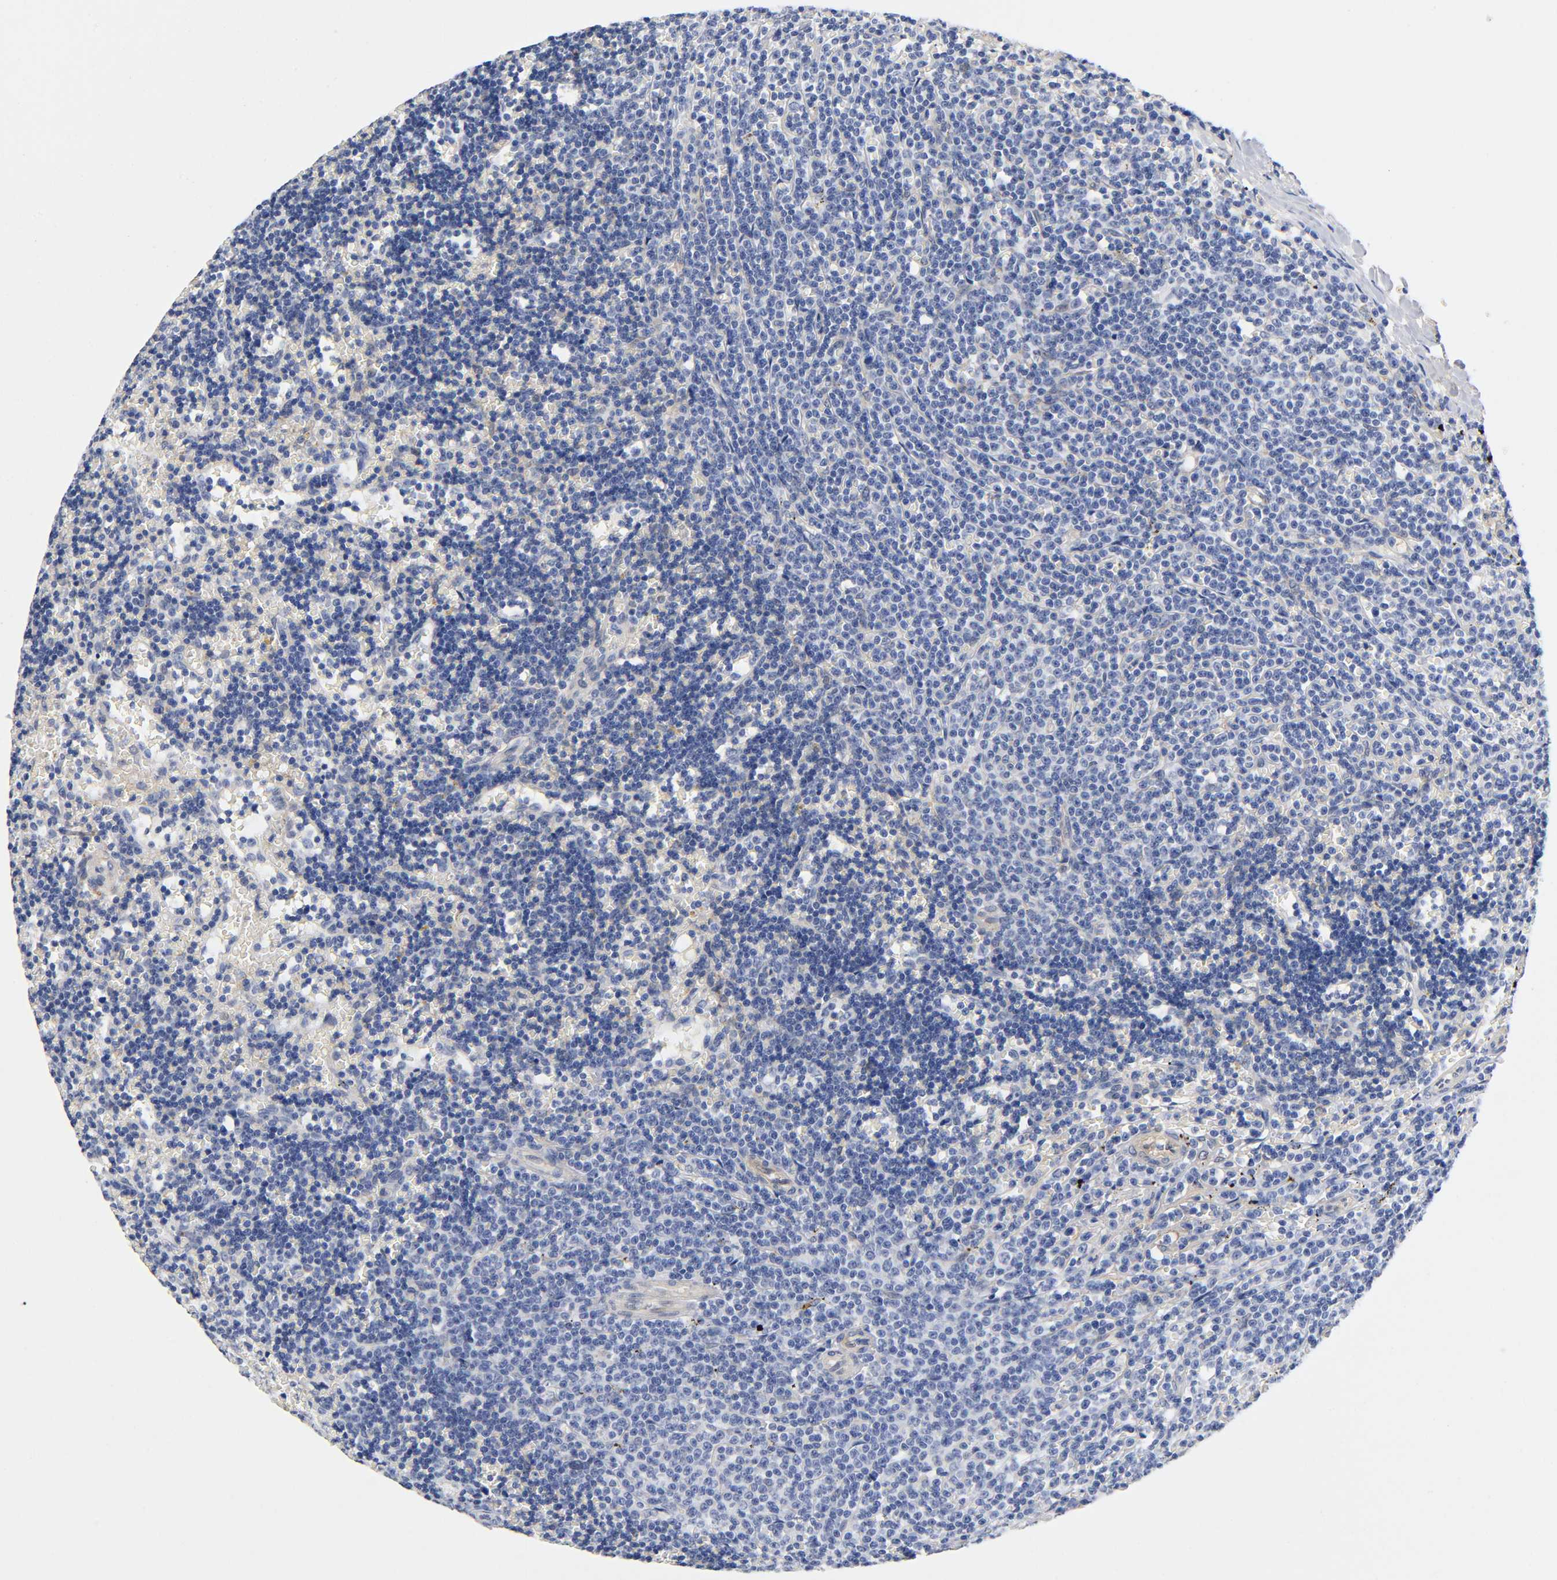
{"staining": {"intensity": "weak", "quantity": "<25%", "location": "cytoplasmic/membranous"}, "tissue": "lymphoma", "cell_type": "Tumor cells", "image_type": "cancer", "snomed": [{"axis": "morphology", "description": "Malignant lymphoma, non-Hodgkin's type, Low grade"}, {"axis": "topography", "description": "Spleen"}], "caption": "Tumor cells show no significant protein positivity in malignant lymphoma, non-Hodgkin's type (low-grade).", "gene": "TNC", "patient": {"sex": "male", "age": 60}}